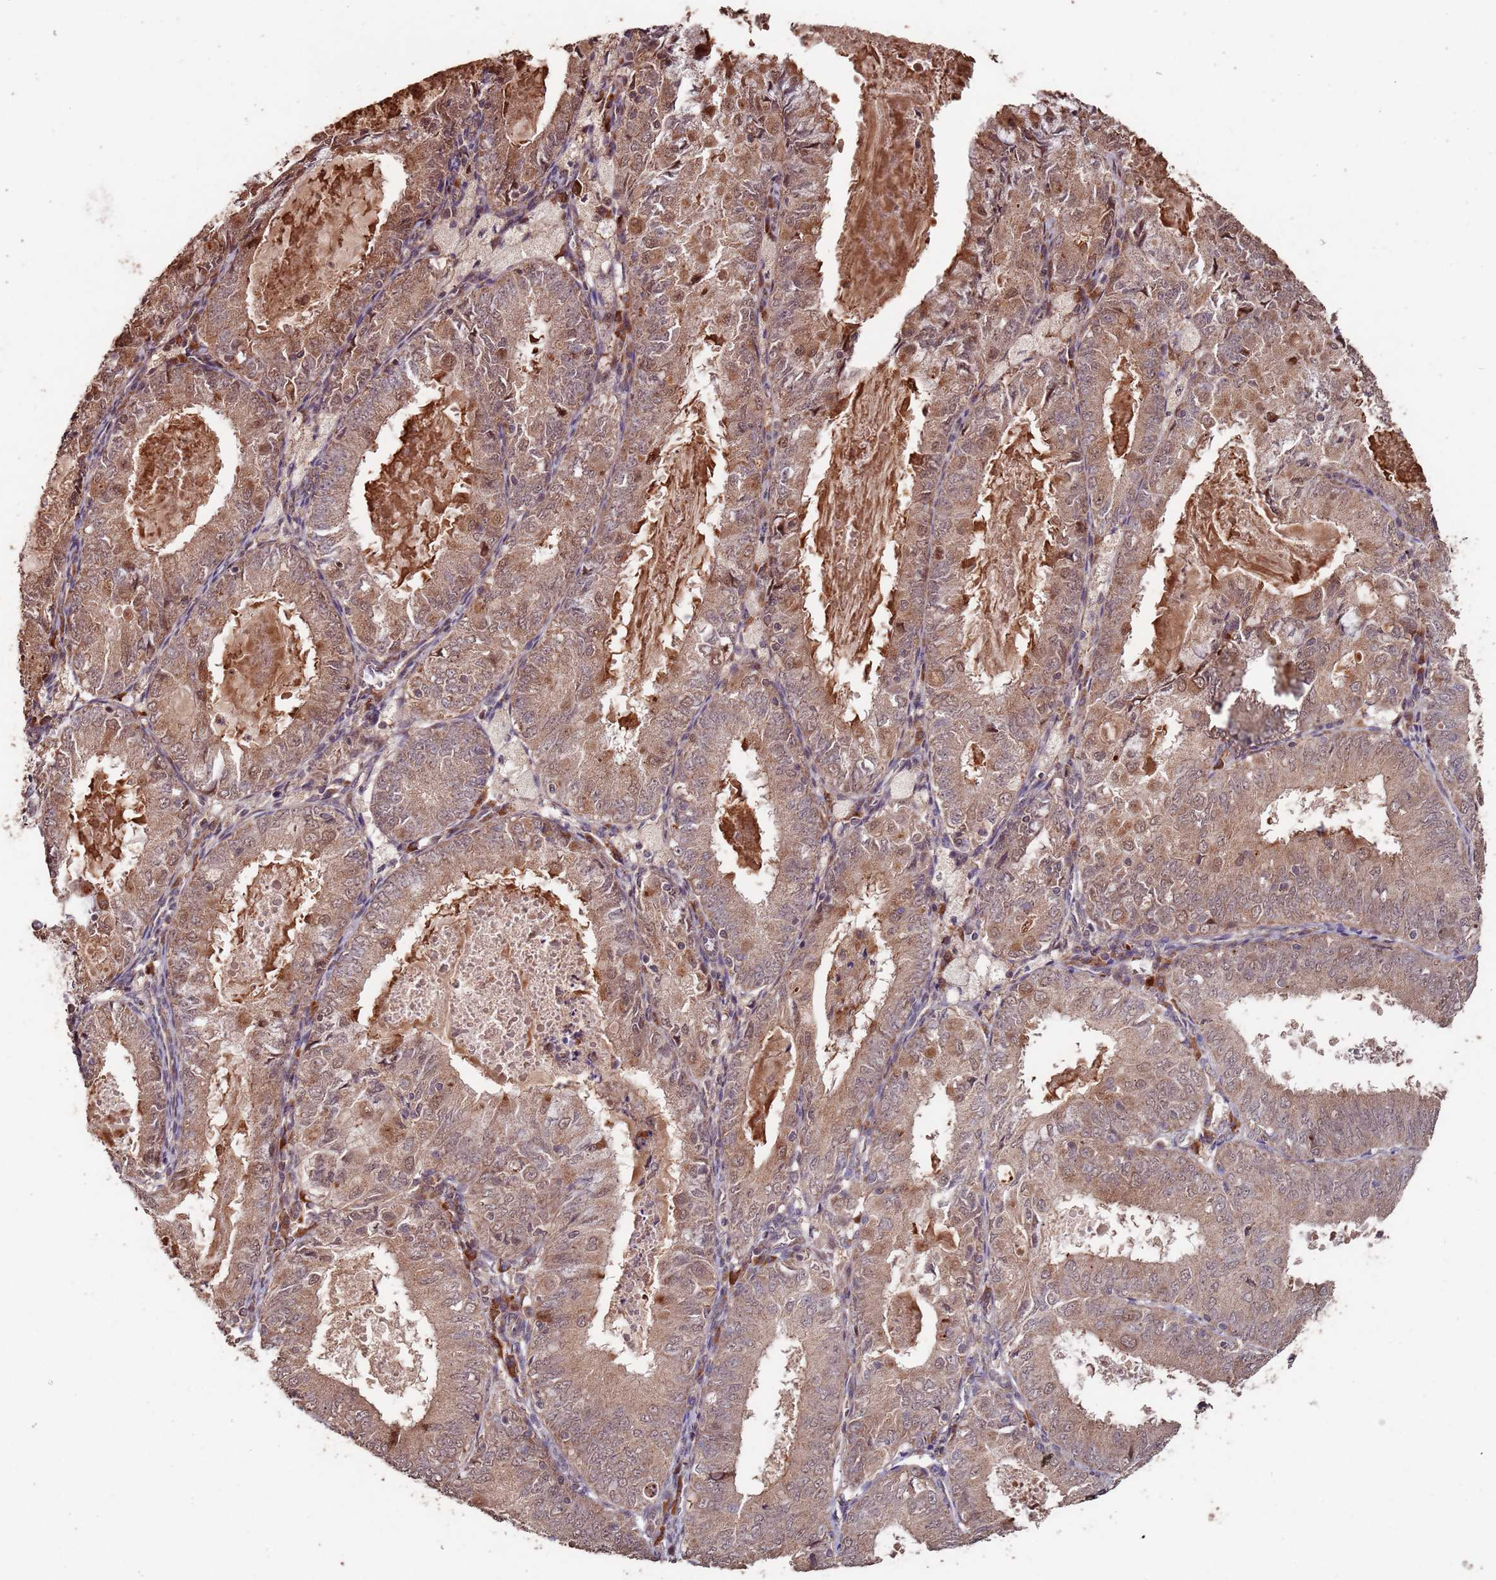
{"staining": {"intensity": "moderate", "quantity": ">75%", "location": "cytoplasmic/membranous,nuclear"}, "tissue": "endometrial cancer", "cell_type": "Tumor cells", "image_type": "cancer", "snomed": [{"axis": "morphology", "description": "Adenocarcinoma, NOS"}, {"axis": "topography", "description": "Endometrium"}], "caption": "Endometrial cancer was stained to show a protein in brown. There is medium levels of moderate cytoplasmic/membranous and nuclear staining in about >75% of tumor cells.", "gene": "PRR7", "patient": {"sex": "female", "age": 57}}